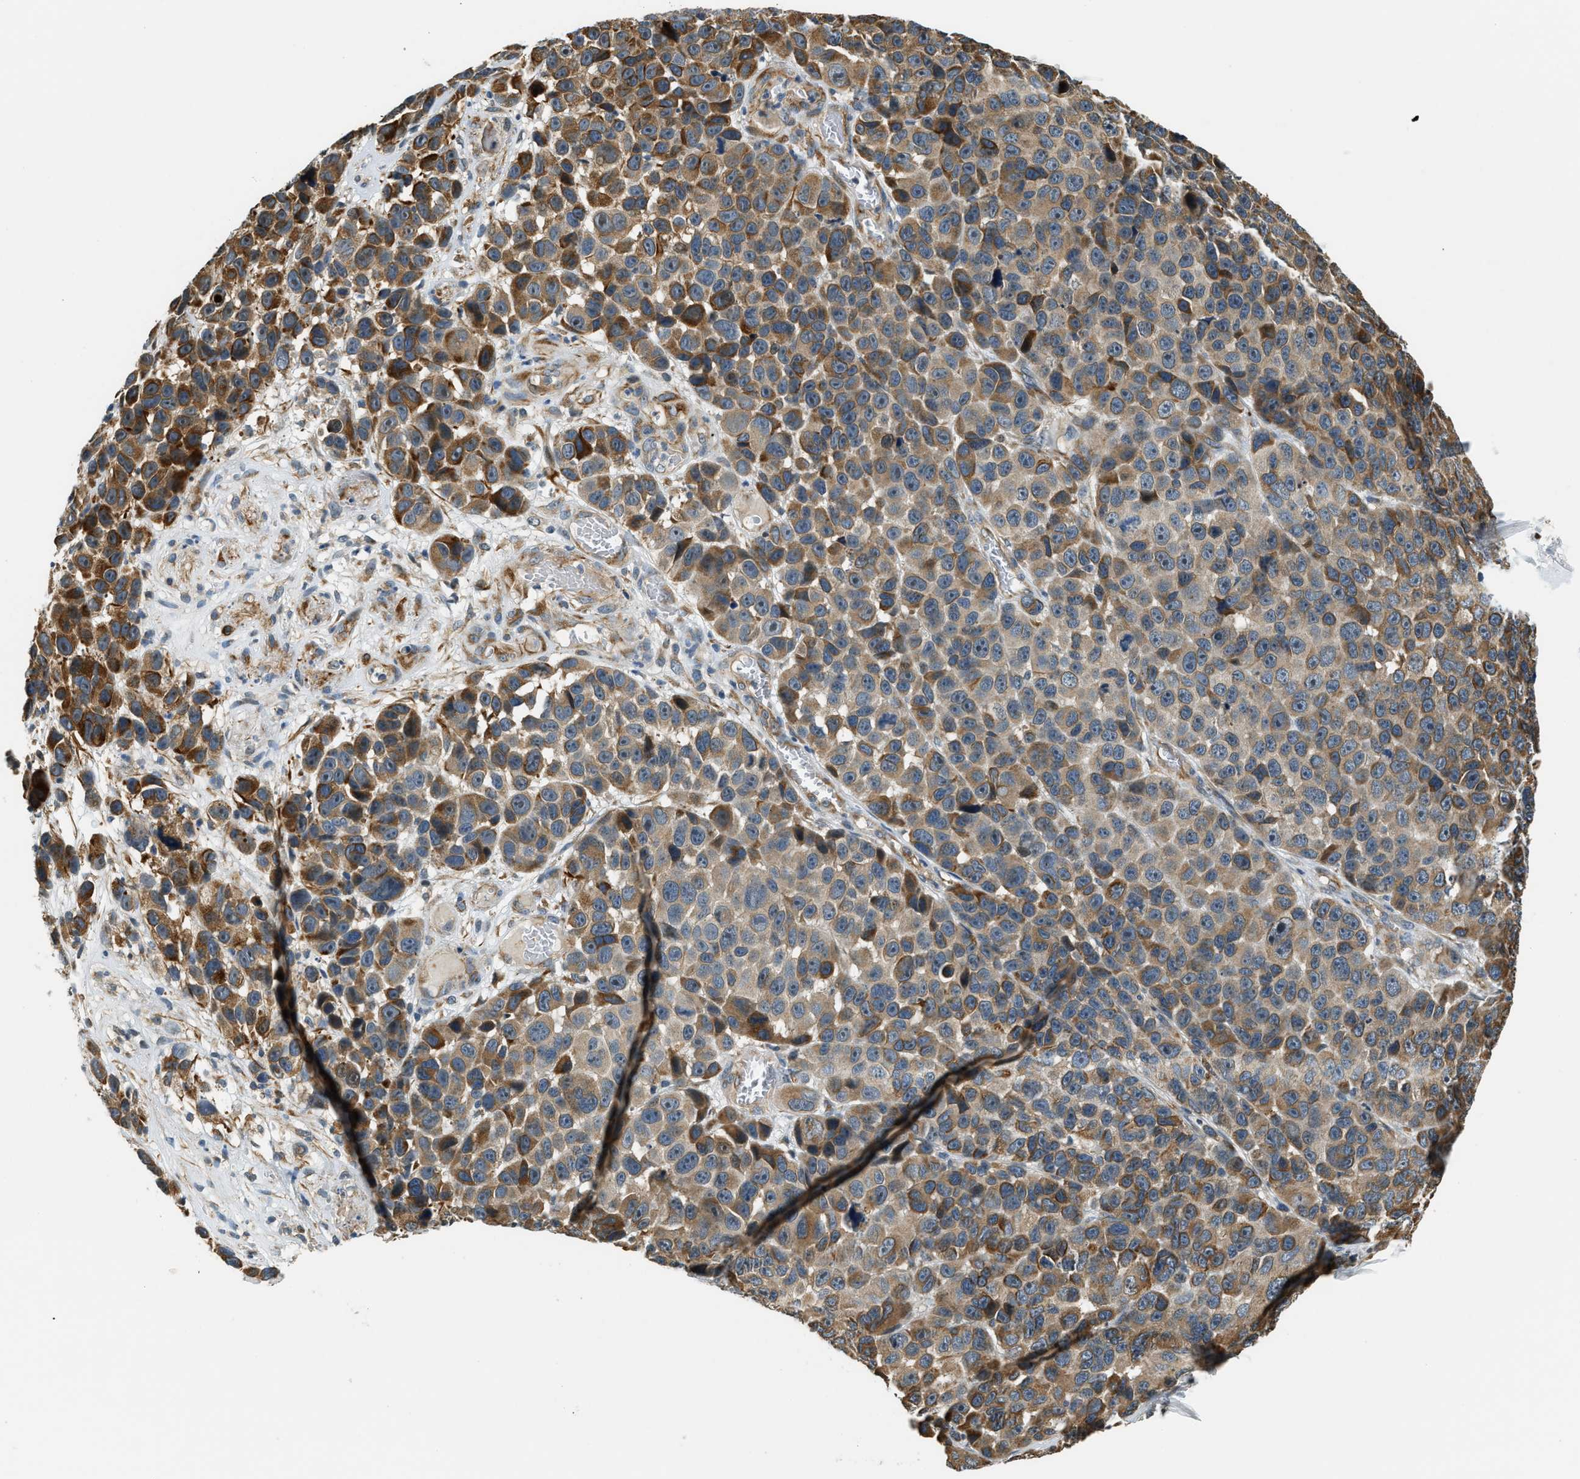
{"staining": {"intensity": "moderate", "quantity": ">75%", "location": "cytoplasmic/membranous"}, "tissue": "melanoma", "cell_type": "Tumor cells", "image_type": "cancer", "snomed": [{"axis": "morphology", "description": "Malignant melanoma, NOS"}, {"axis": "topography", "description": "Skin"}], "caption": "This micrograph demonstrates malignant melanoma stained with immunohistochemistry (IHC) to label a protein in brown. The cytoplasmic/membranous of tumor cells show moderate positivity for the protein. Nuclei are counter-stained blue.", "gene": "ALOX12", "patient": {"sex": "male", "age": 53}}